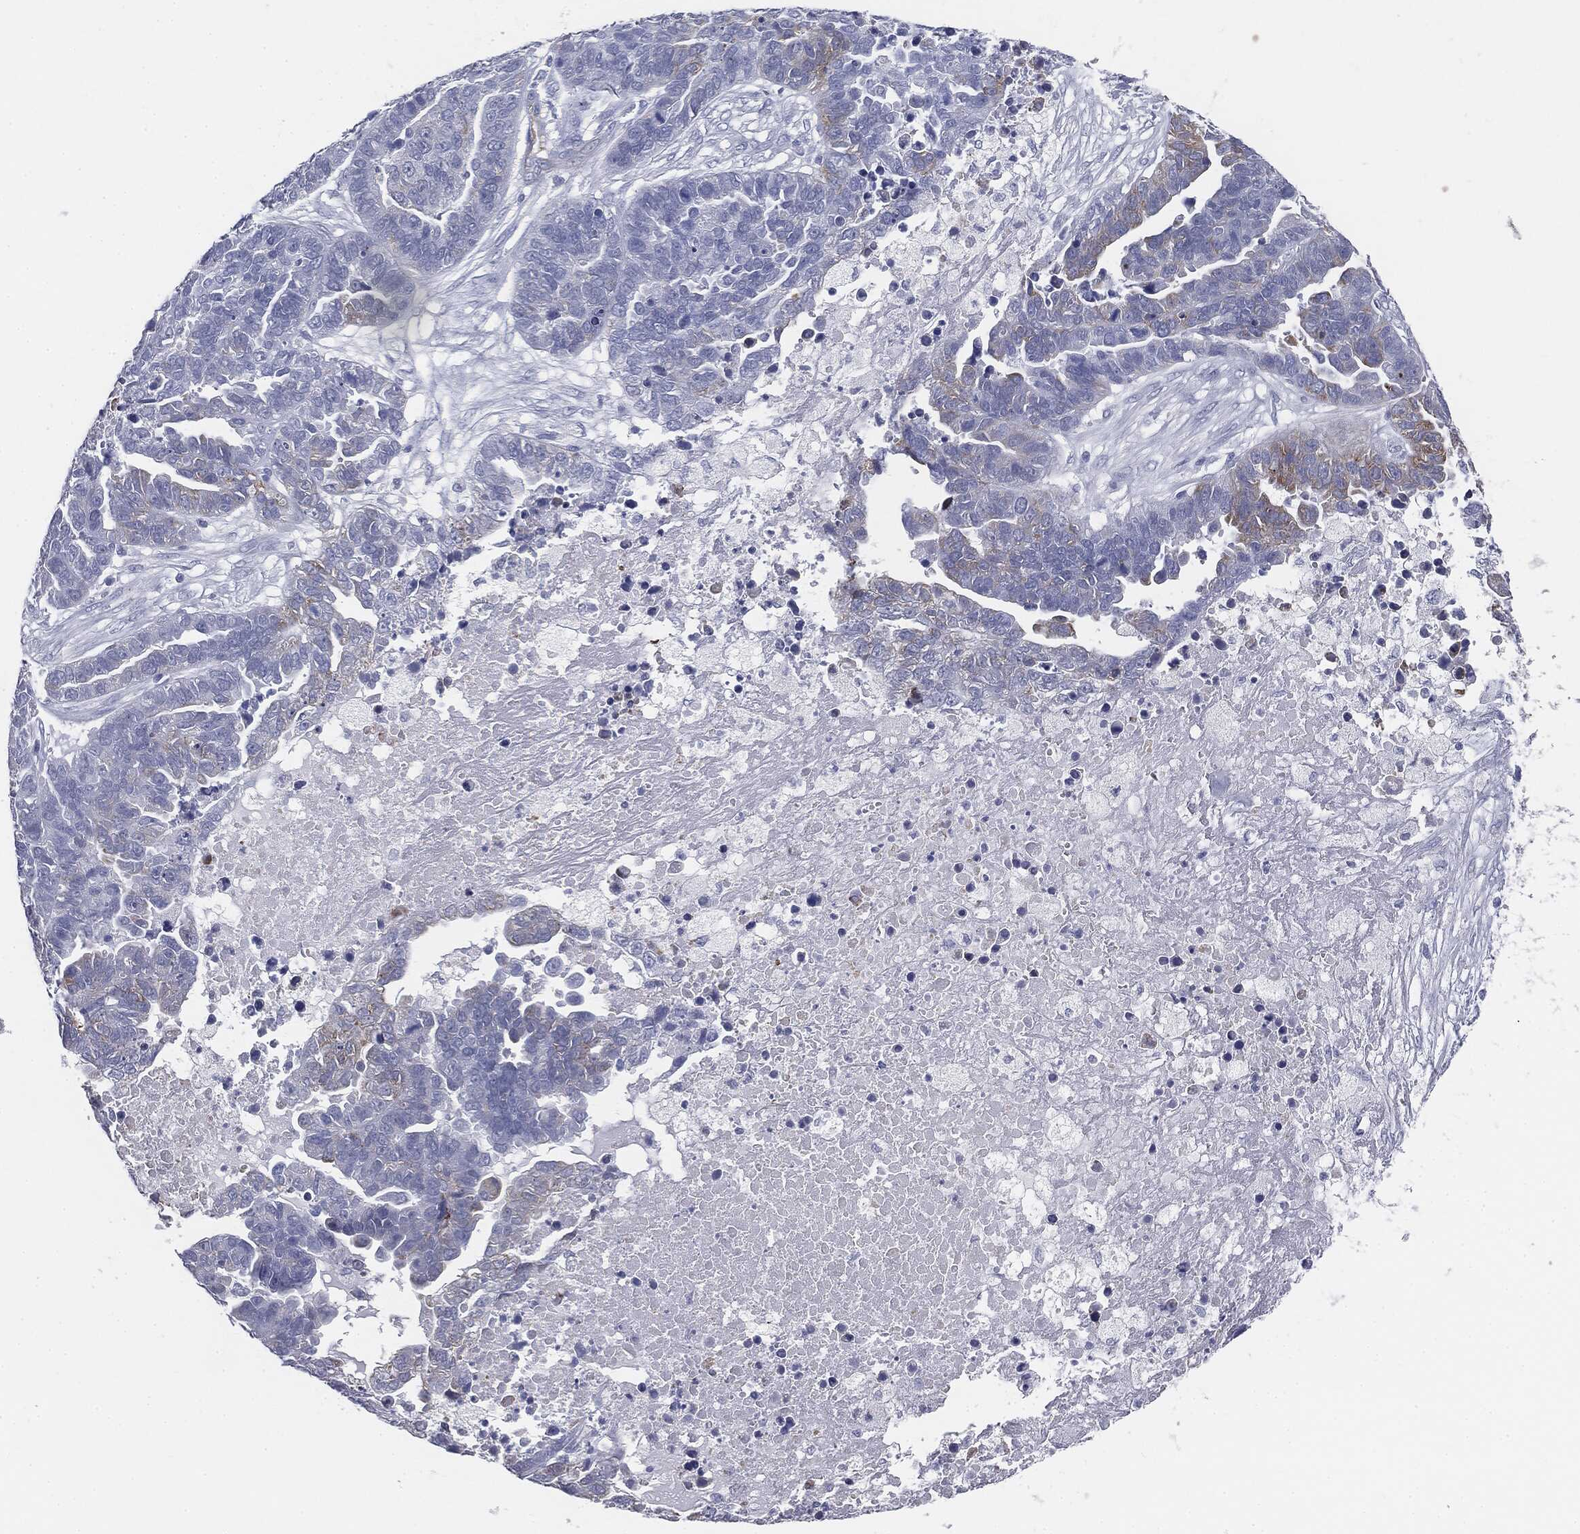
{"staining": {"intensity": "negative", "quantity": "none", "location": "none"}, "tissue": "ovarian cancer", "cell_type": "Tumor cells", "image_type": "cancer", "snomed": [{"axis": "morphology", "description": "Cystadenocarcinoma, serous, NOS"}, {"axis": "topography", "description": "Ovary"}], "caption": "The photomicrograph exhibits no significant expression in tumor cells of serous cystadenocarcinoma (ovarian).", "gene": "MUC5AC", "patient": {"sex": "female", "age": 87}}